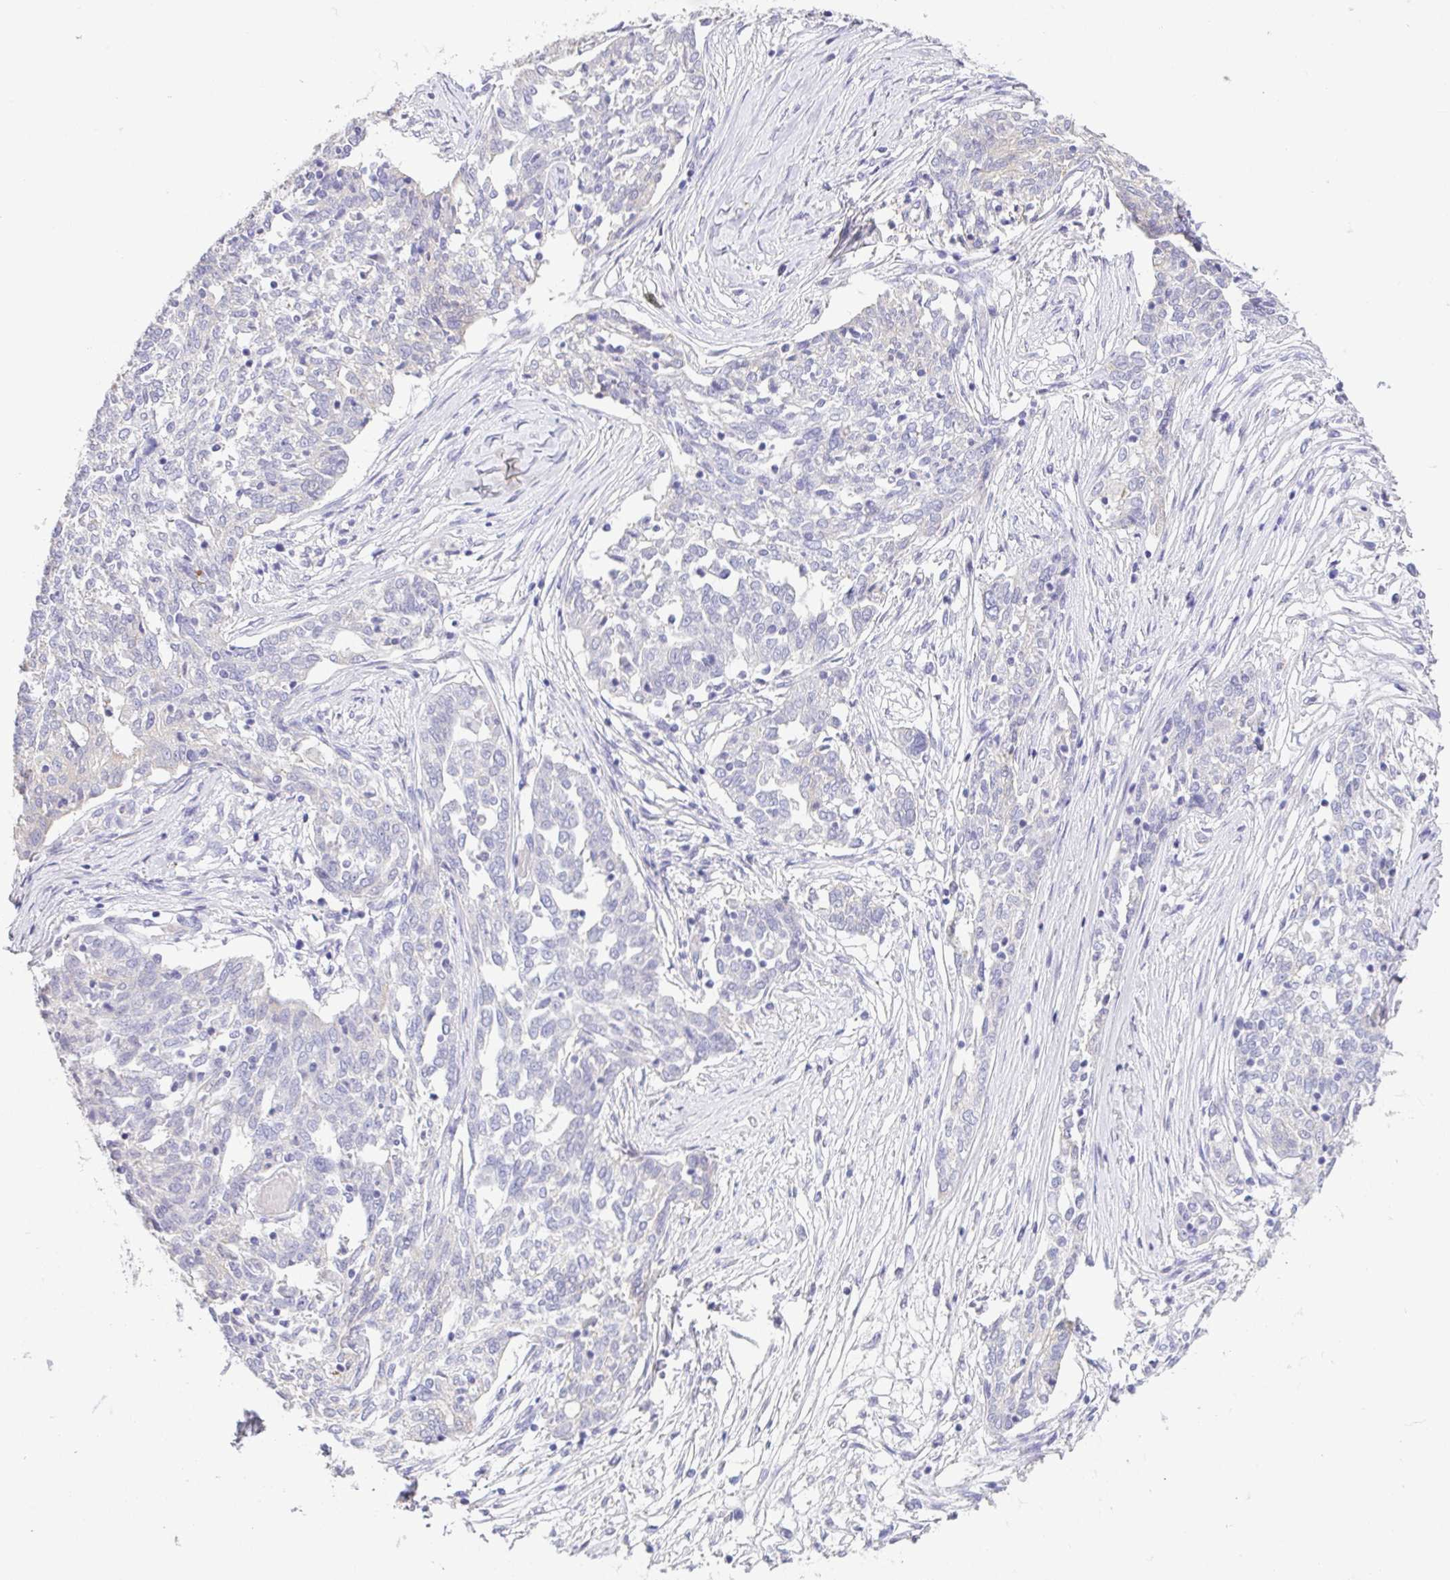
{"staining": {"intensity": "negative", "quantity": "none", "location": "none"}, "tissue": "ovarian cancer", "cell_type": "Tumor cells", "image_type": "cancer", "snomed": [{"axis": "morphology", "description": "Cystadenocarcinoma, serous, NOS"}, {"axis": "topography", "description": "Ovary"}], "caption": "There is no significant expression in tumor cells of ovarian cancer (serous cystadenocarcinoma).", "gene": "FABP3", "patient": {"sex": "female", "age": 67}}